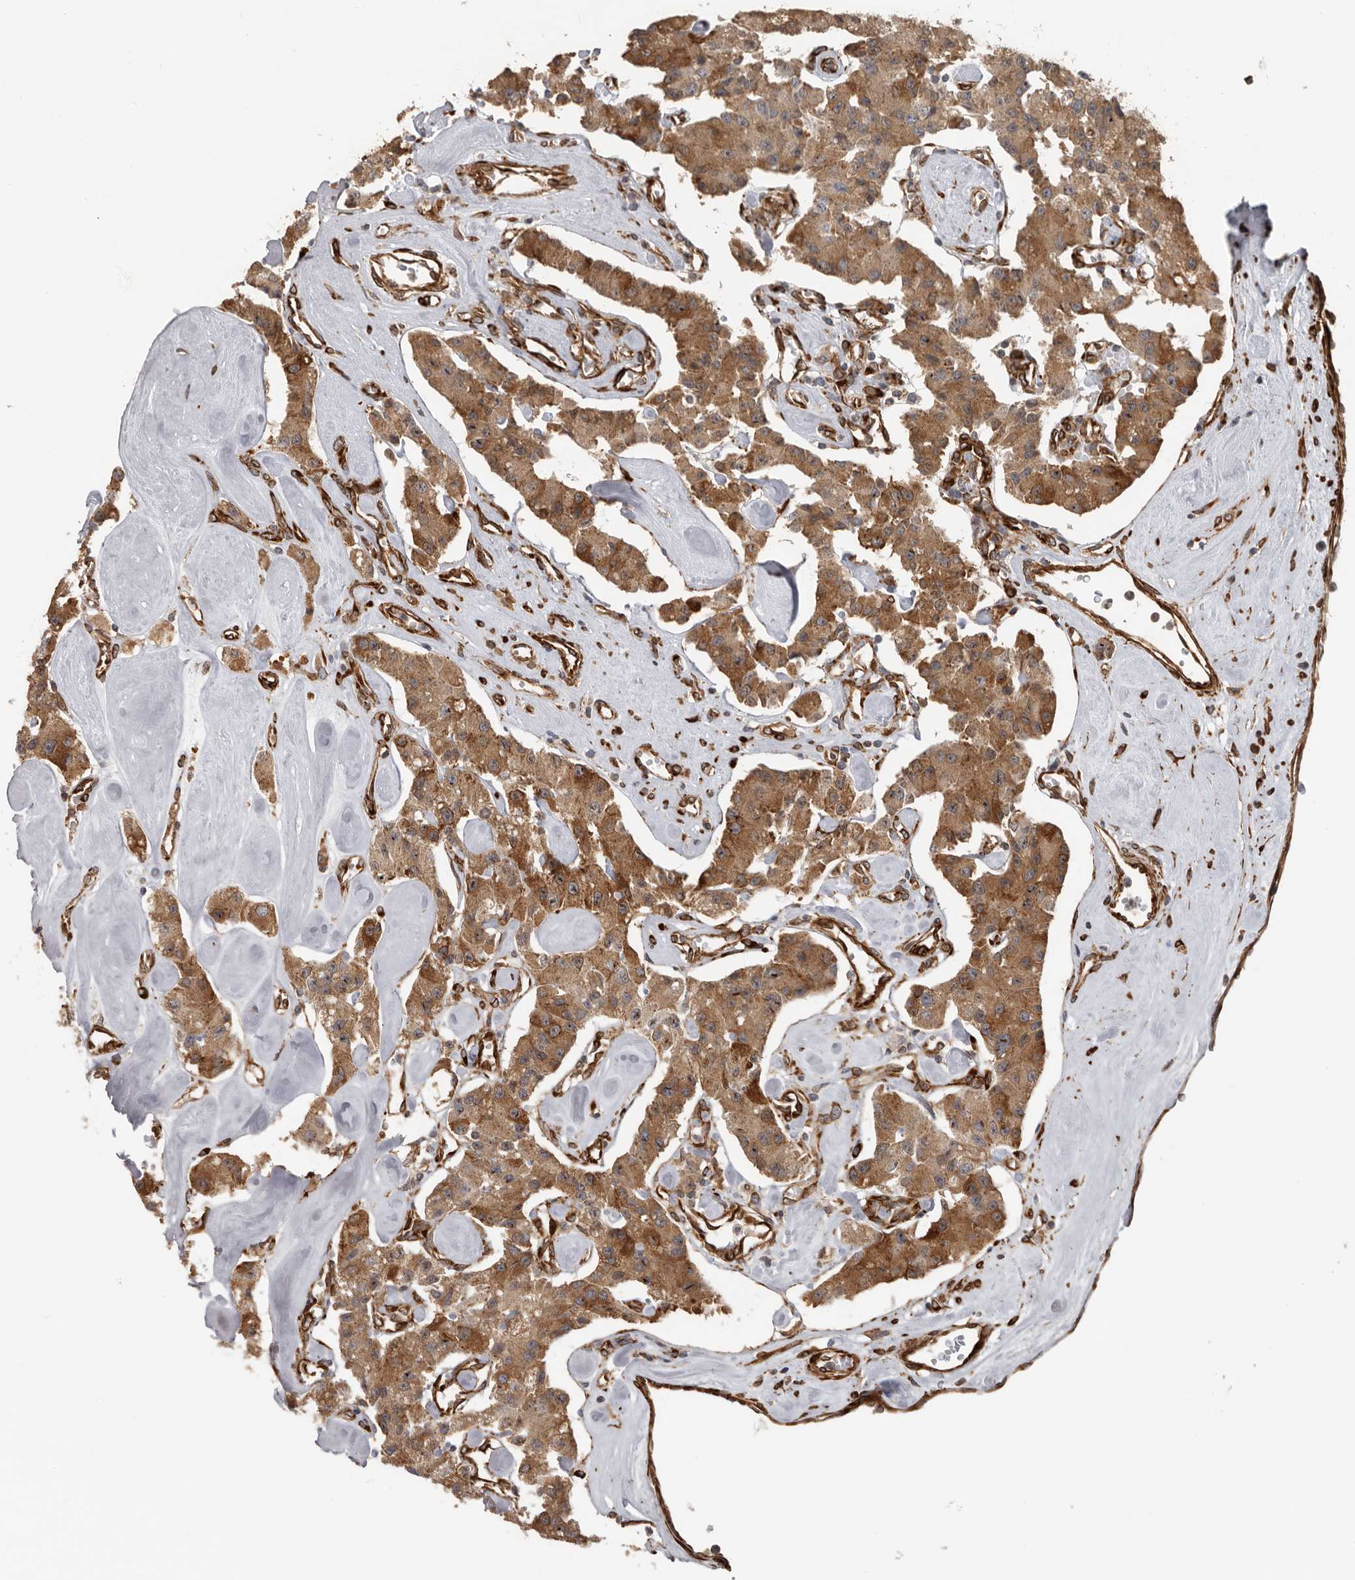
{"staining": {"intensity": "moderate", "quantity": ">75%", "location": "cytoplasmic/membranous"}, "tissue": "carcinoid", "cell_type": "Tumor cells", "image_type": "cancer", "snomed": [{"axis": "morphology", "description": "Carcinoid, malignant, NOS"}, {"axis": "topography", "description": "Pancreas"}], "caption": "Immunohistochemistry of human carcinoid (malignant) reveals medium levels of moderate cytoplasmic/membranous staining in approximately >75% of tumor cells.", "gene": "CEP350", "patient": {"sex": "male", "age": 41}}